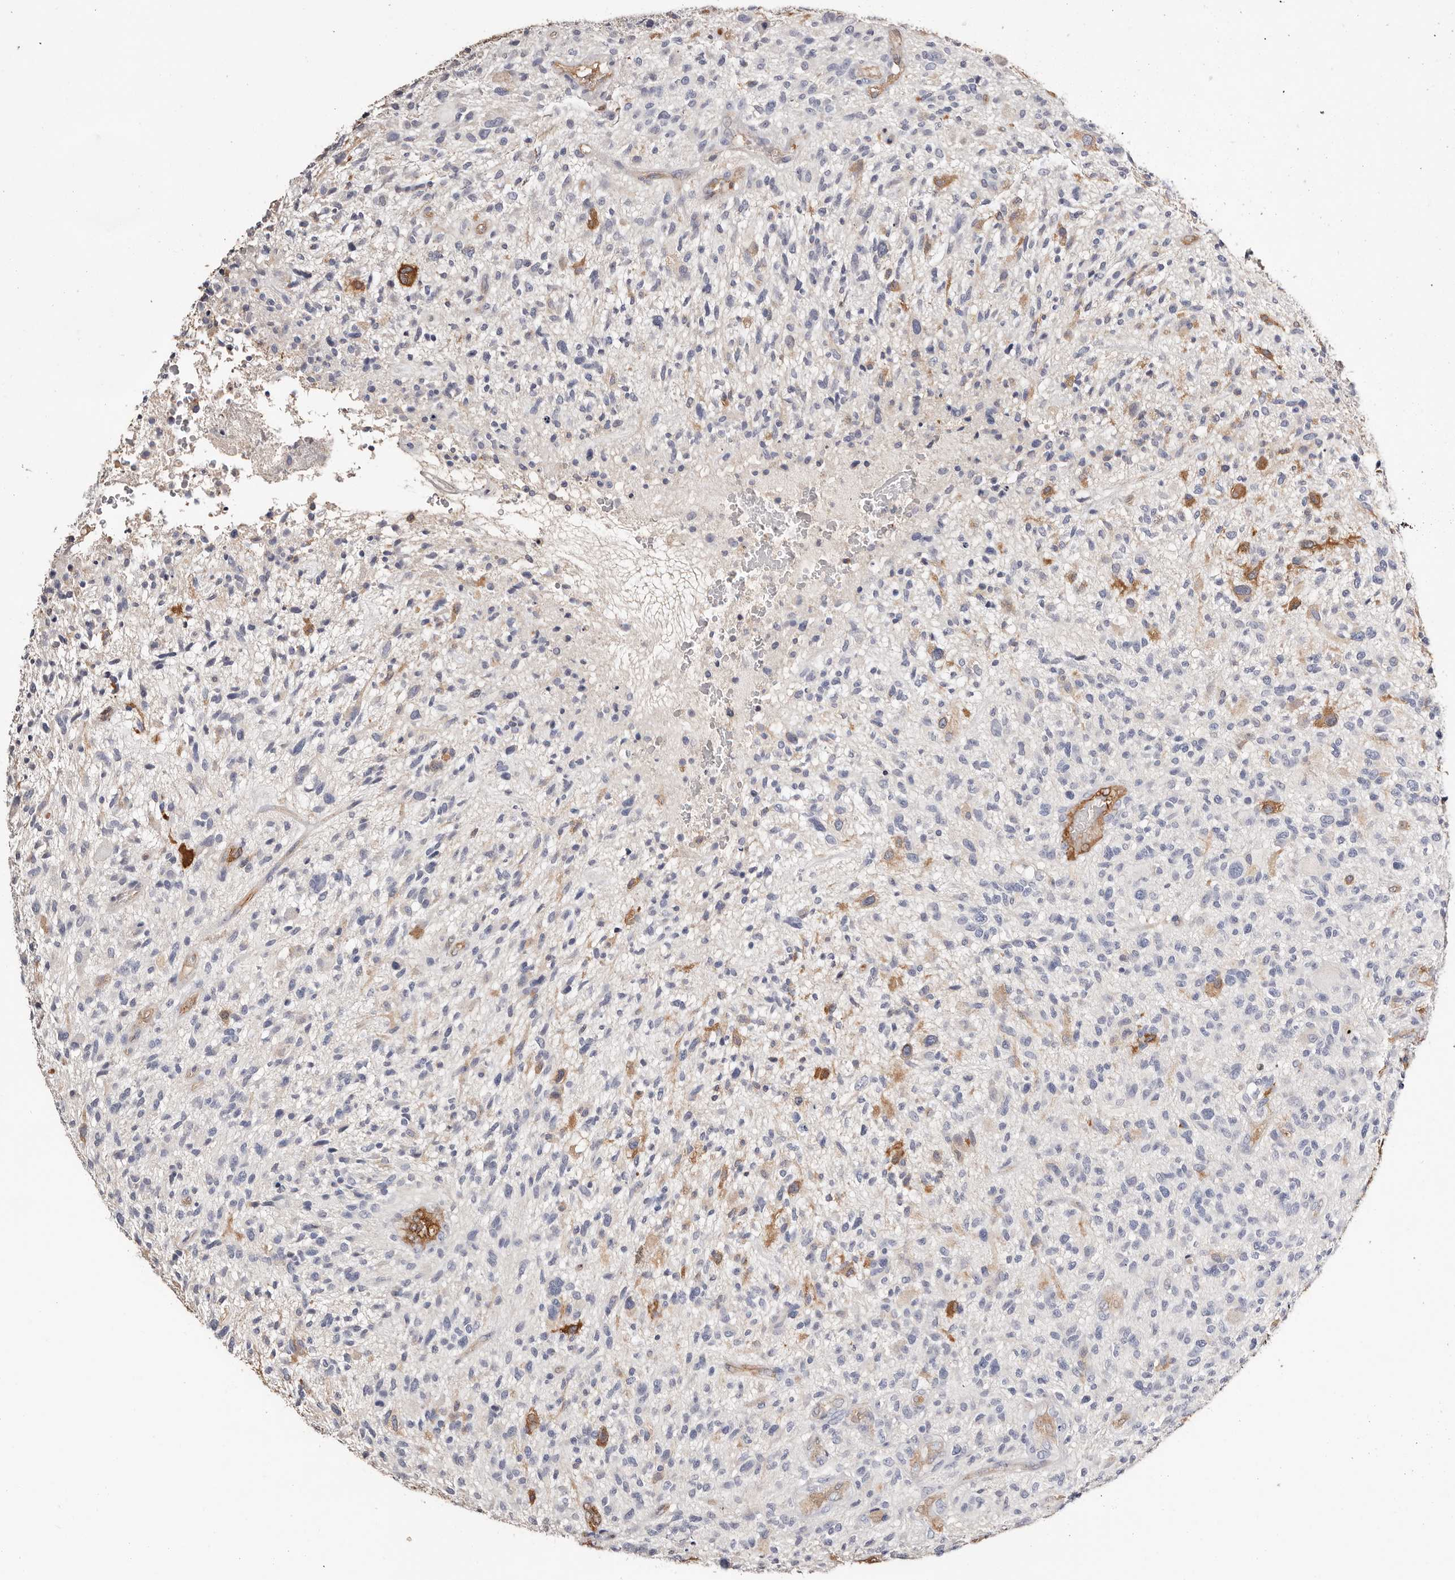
{"staining": {"intensity": "negative", "quantity": "none", "location": "none"}, "tissue": "glioma", "cell_type": "Tumor cells", "image_type": "cancer", "snomed": [{"axis": "morphology", "description": "Glioma, malignant, High grade"}, {"axis": "topography", "description": "Brain"}], "caption": "The micrograph shows no staining of tumor cells in malignant glioma (high-grade).", "gene": "TGM2", "patient": {"sex": "male", "age": 47}}